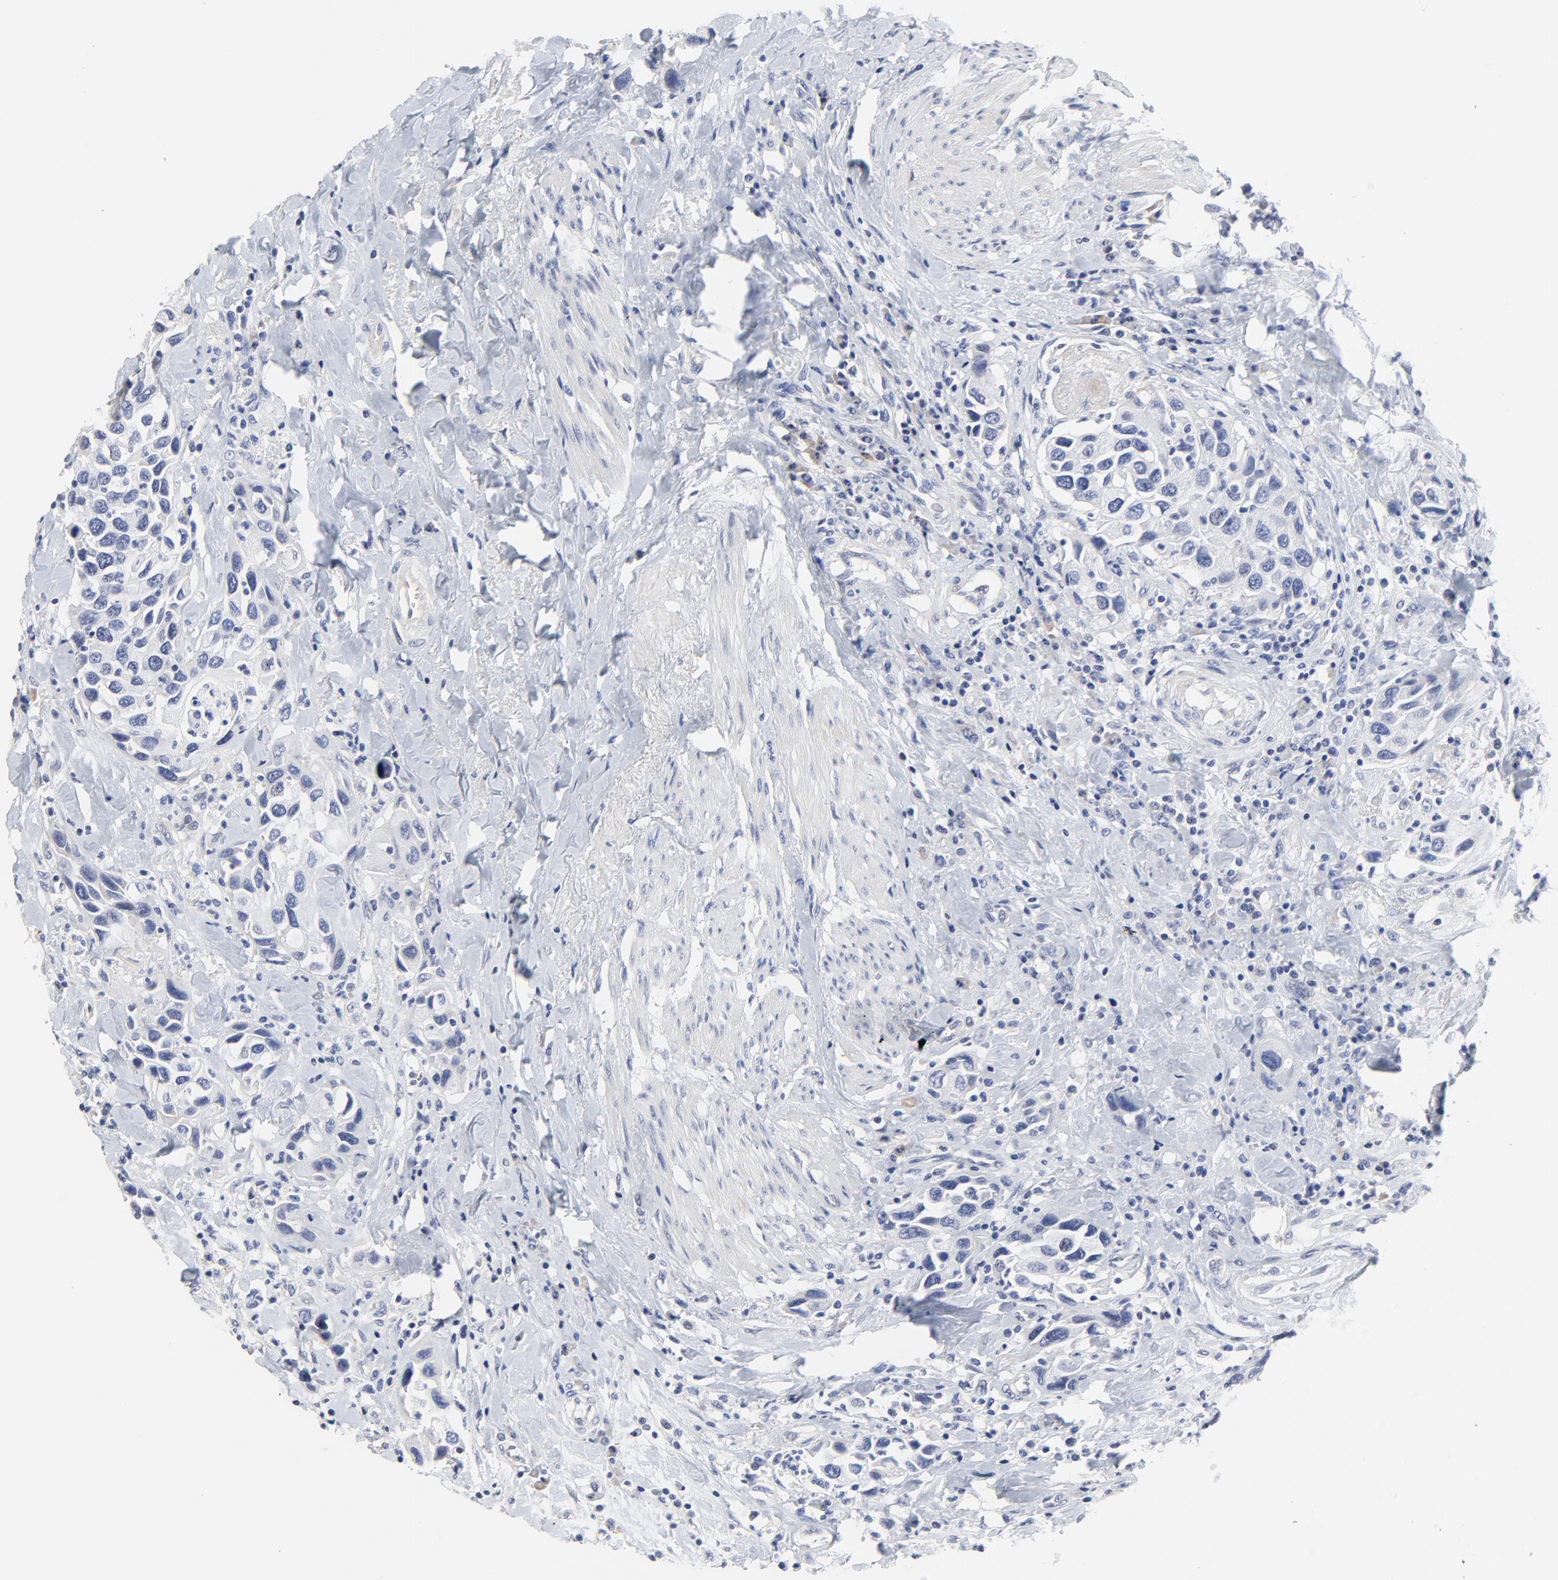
{"staining": {"intensity": "negative", "quantity": "none", "location": "none"}, "tissue": "urothelial cancer", "cell_type": "Tumor cells", "image_type": "cancer", "snomed": [{"axis": "morphology", "description": "Urothelial carcinoma, High grade"}, {"axis": "topography", "description": "Urinary bladder"}], "caption": "Immunohistochemical staining of urothelial cancer exhibits no significant positivity in tumor cells.", "gene": "DHRSX", "patient": {"sex": "male", "age": 66}}